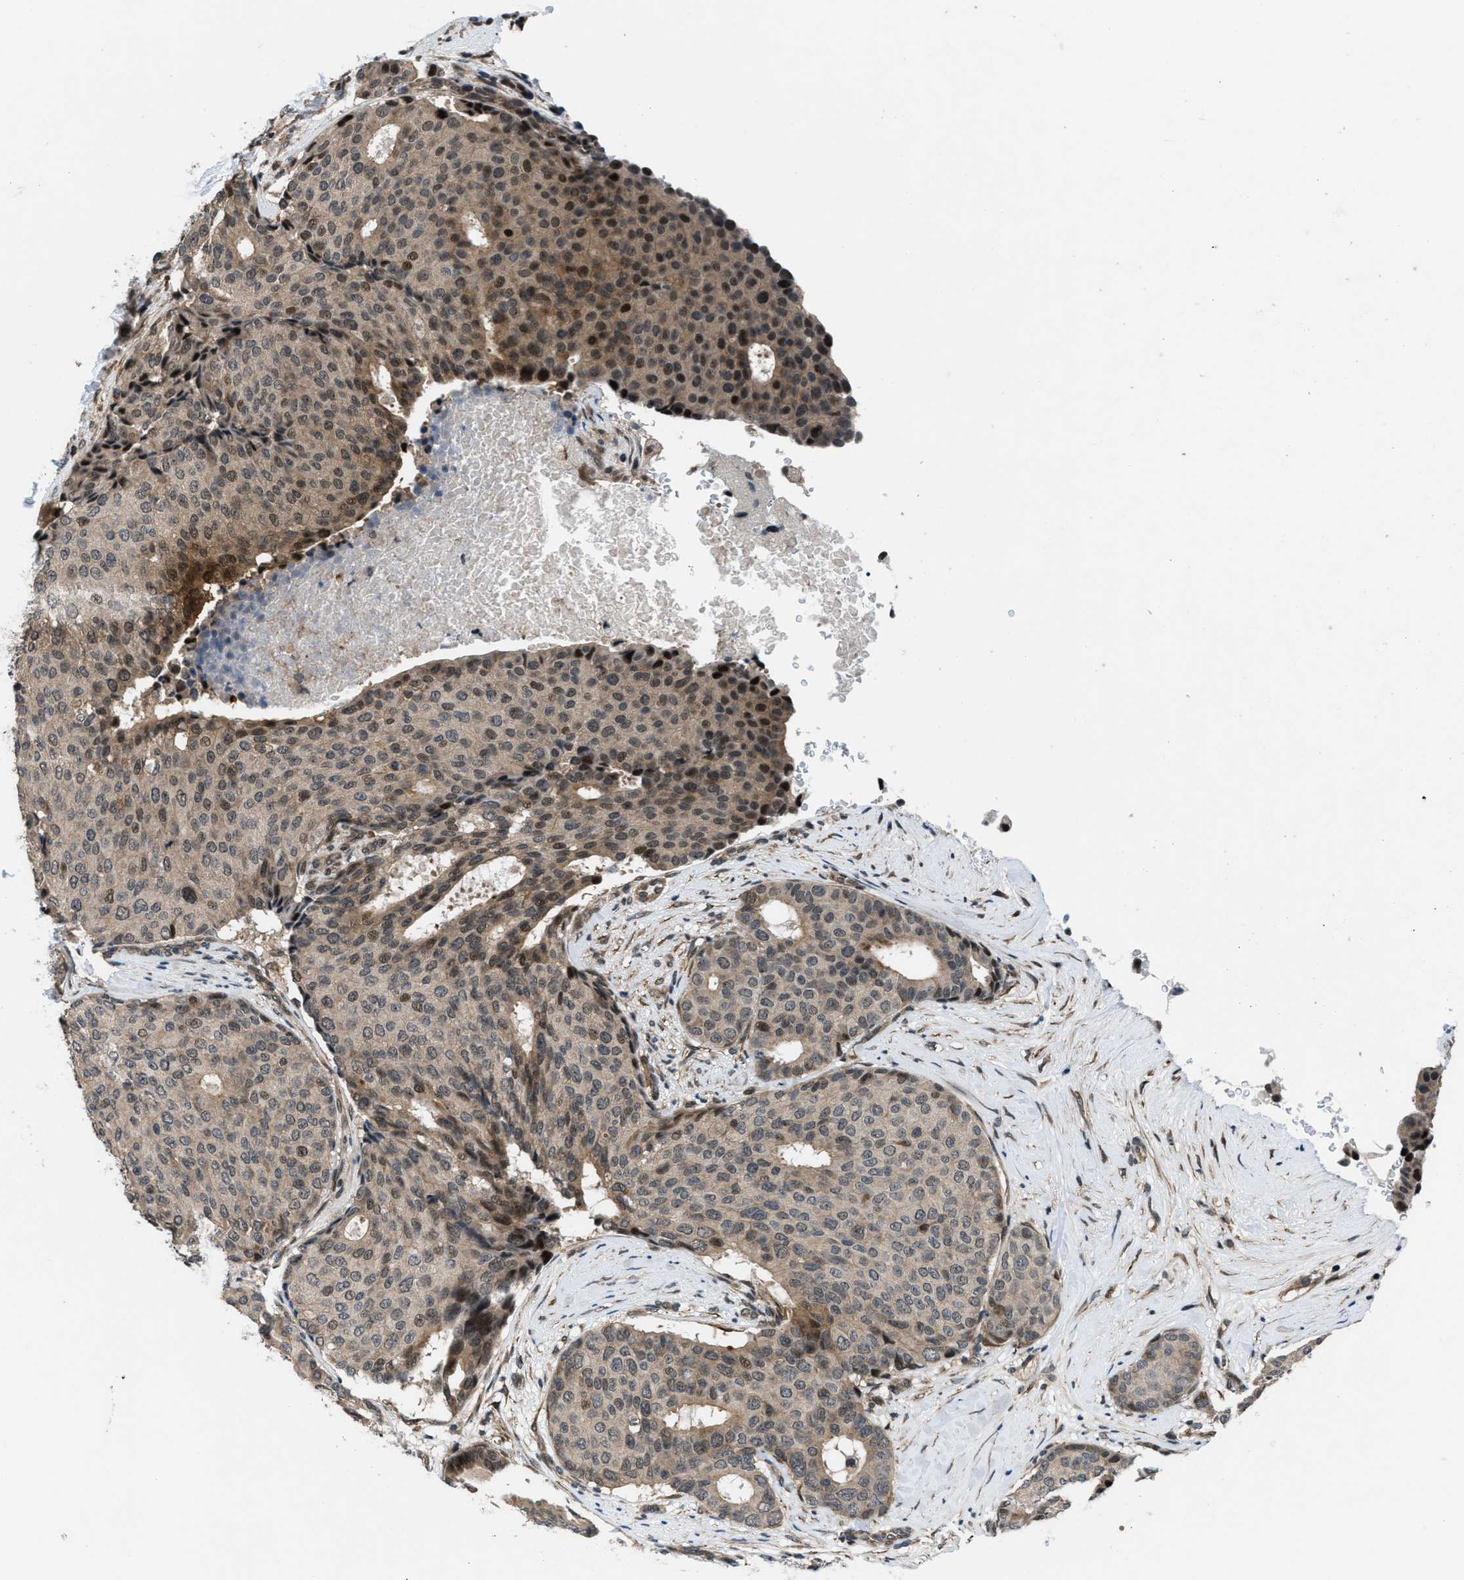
{"staining": {"intensity": "moderate", "quantity": "25%-75%", "location": "cytoplasmic/membranous,nuclear"}, "tissue": "breast cancer", "cell_type": "Tumor cells", "image_type": "cancer", "snomed": [{"axis": "morphology", "description": "Duct carcinoma"}, {"axis": "topography", "description": "Breast"}], "caption": "Human breast cancer stained with a brown dye reveals moderate cytoplasmic/membranous and nuclear positive expression in approximately 25%-75% of tumor cells.", "gene": "SETD5", "patient": {"sex": "female", "age": 75}}